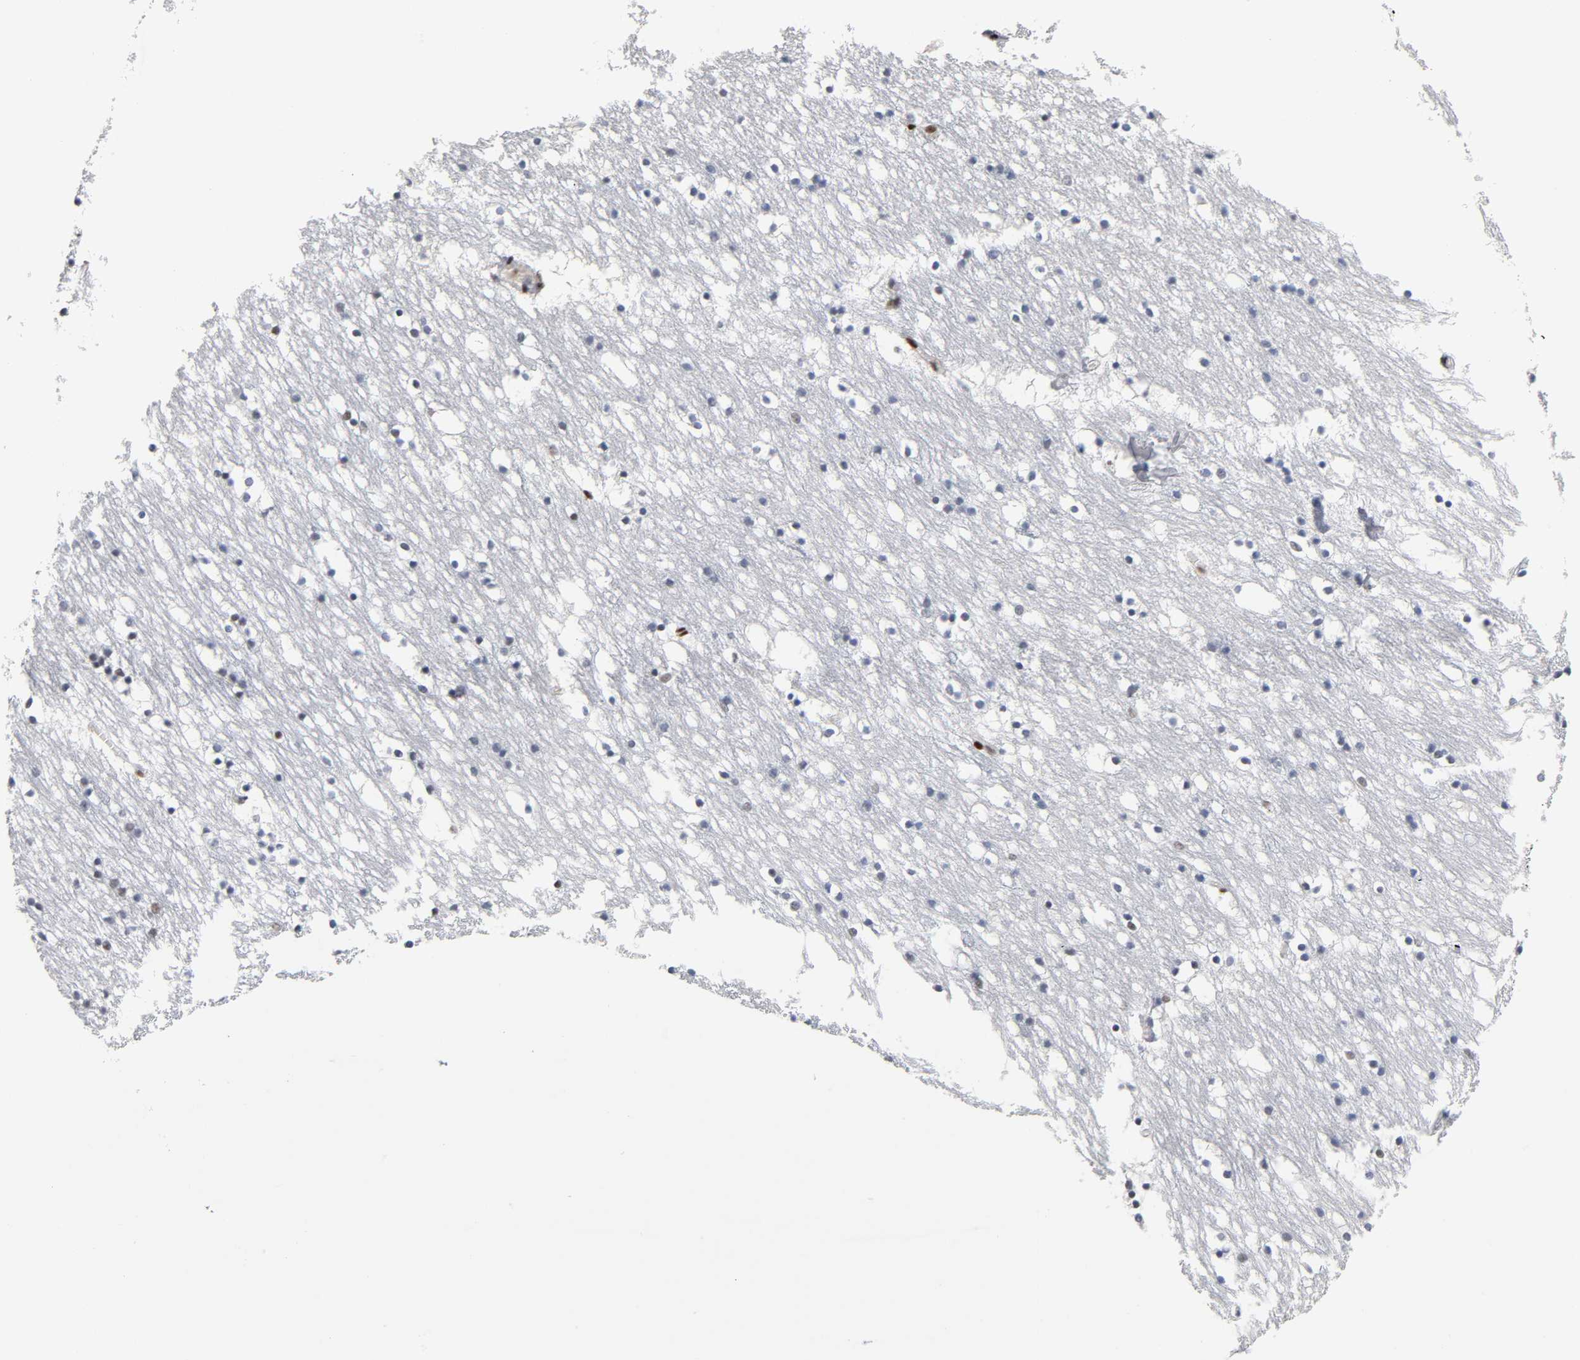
{"staining": {"intensity": "moderate", "quantity": "<25%", "location": "nuclear"}, "tissue": "caudate", "cell_type": "Glial cells", "image_type": "normal", "snomed": [{"axis": "morphology", "description": "Normal tissue, NOS"}, {"axis": "topography", "description": "Lateral ventricle wall"}], "caption": "A brown stain labels moderate nuclear staining of a protein in glial cells of unremarkable caudate. (Brightfield microscopy of DAB IHC at high magnification).", "gene": "SP3", "patient": {"sex": "male", "age": 45}}